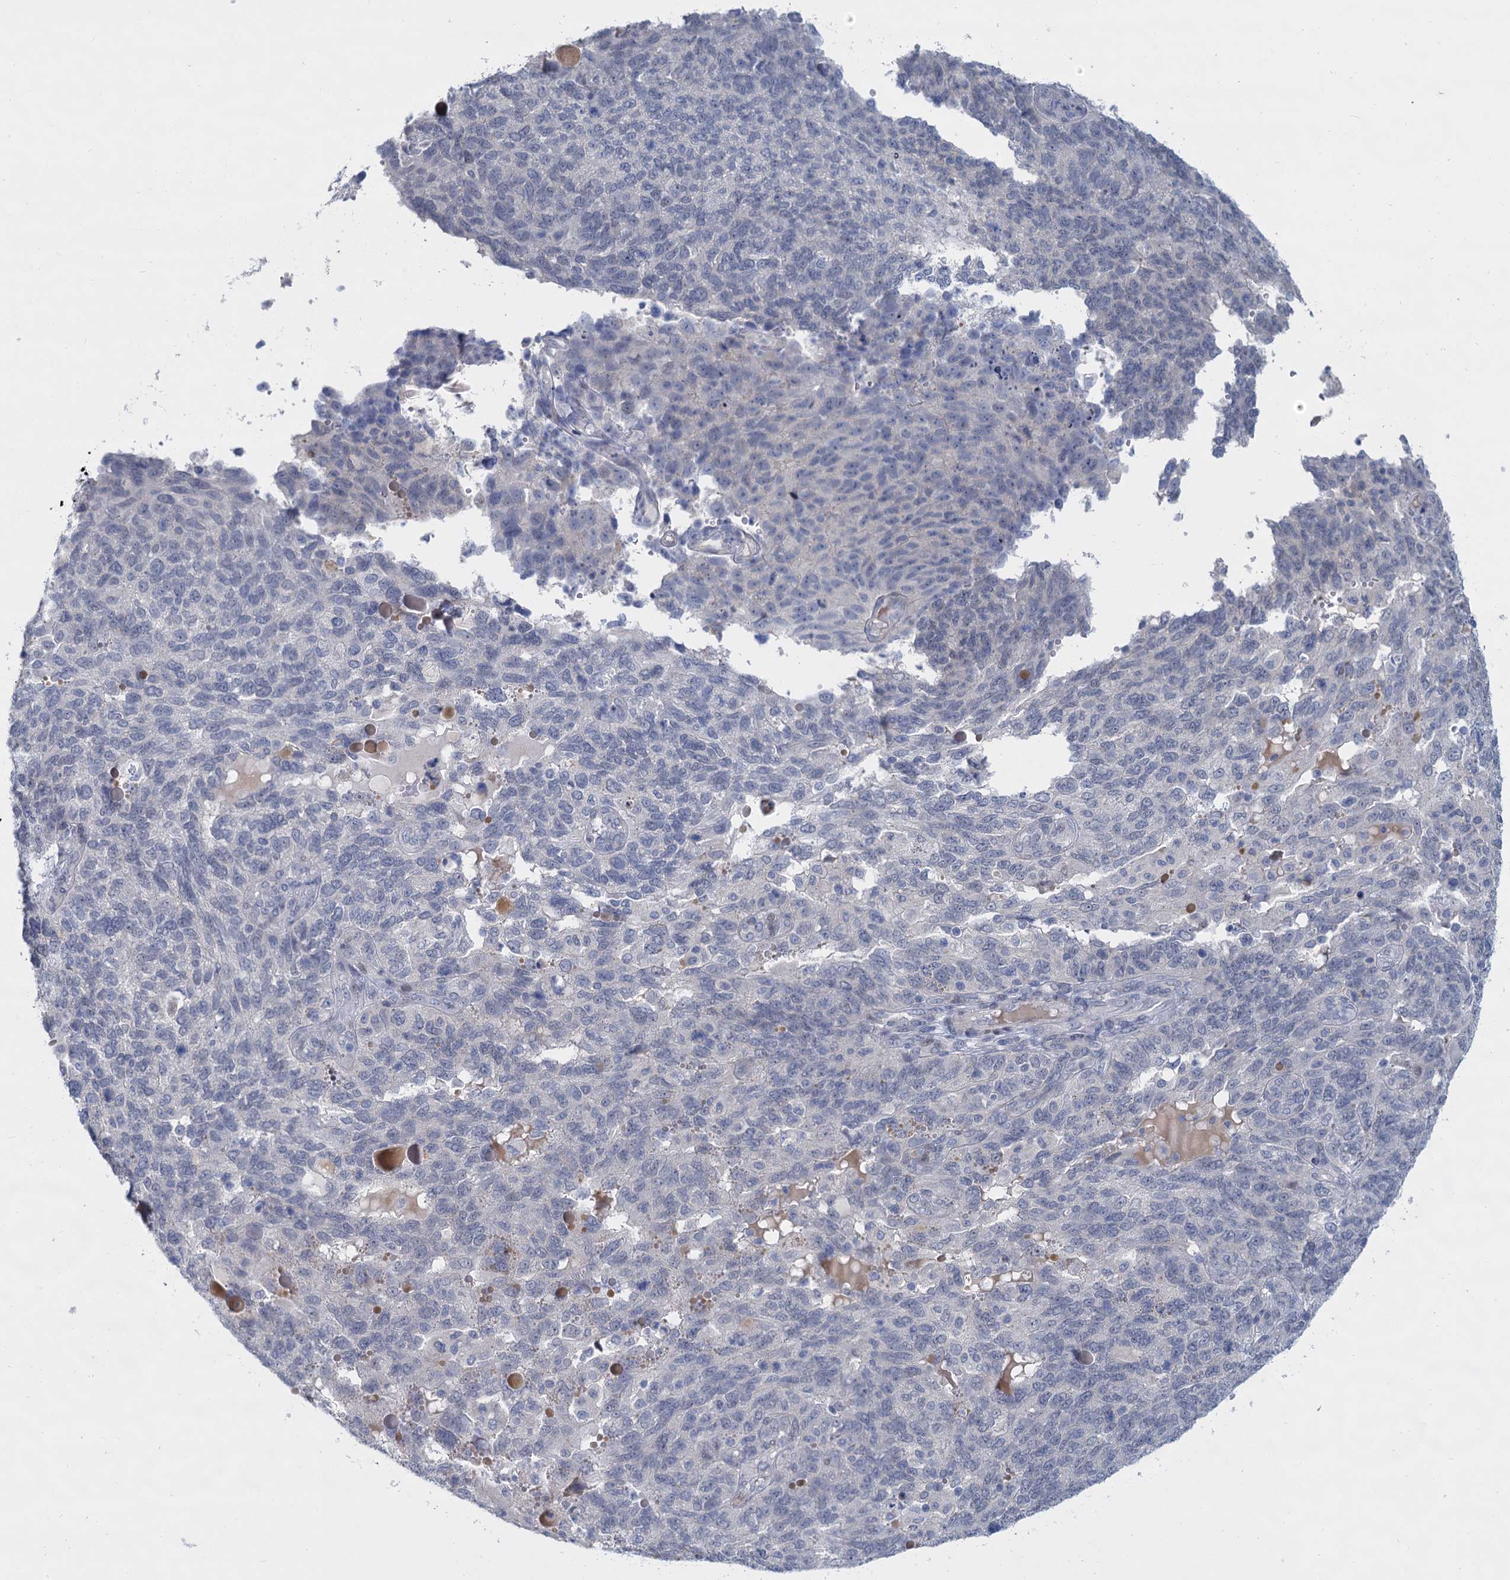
{"staining": {"intensity": "negative", "quantity": "none", "location": "none"}, "tissue": "endometrial cancer", "cell_type": "Tumor cells", "image_type": "cancer", "snomed": [{"axis": "morphology", "description": "Adenocarcinoma, NOS"}, {"axis": "topography", "description": "Endometrium"}], "caption": "Tumor cells are negative for protein expression in human adenocarcinoma (endometrial). (DAB (3,3'-diaminobenzidine) IHC visualized using brightfield microscopy, high magnification).", "gene": "ACRBP", "patient": {"sex": "female", "age": 66}}